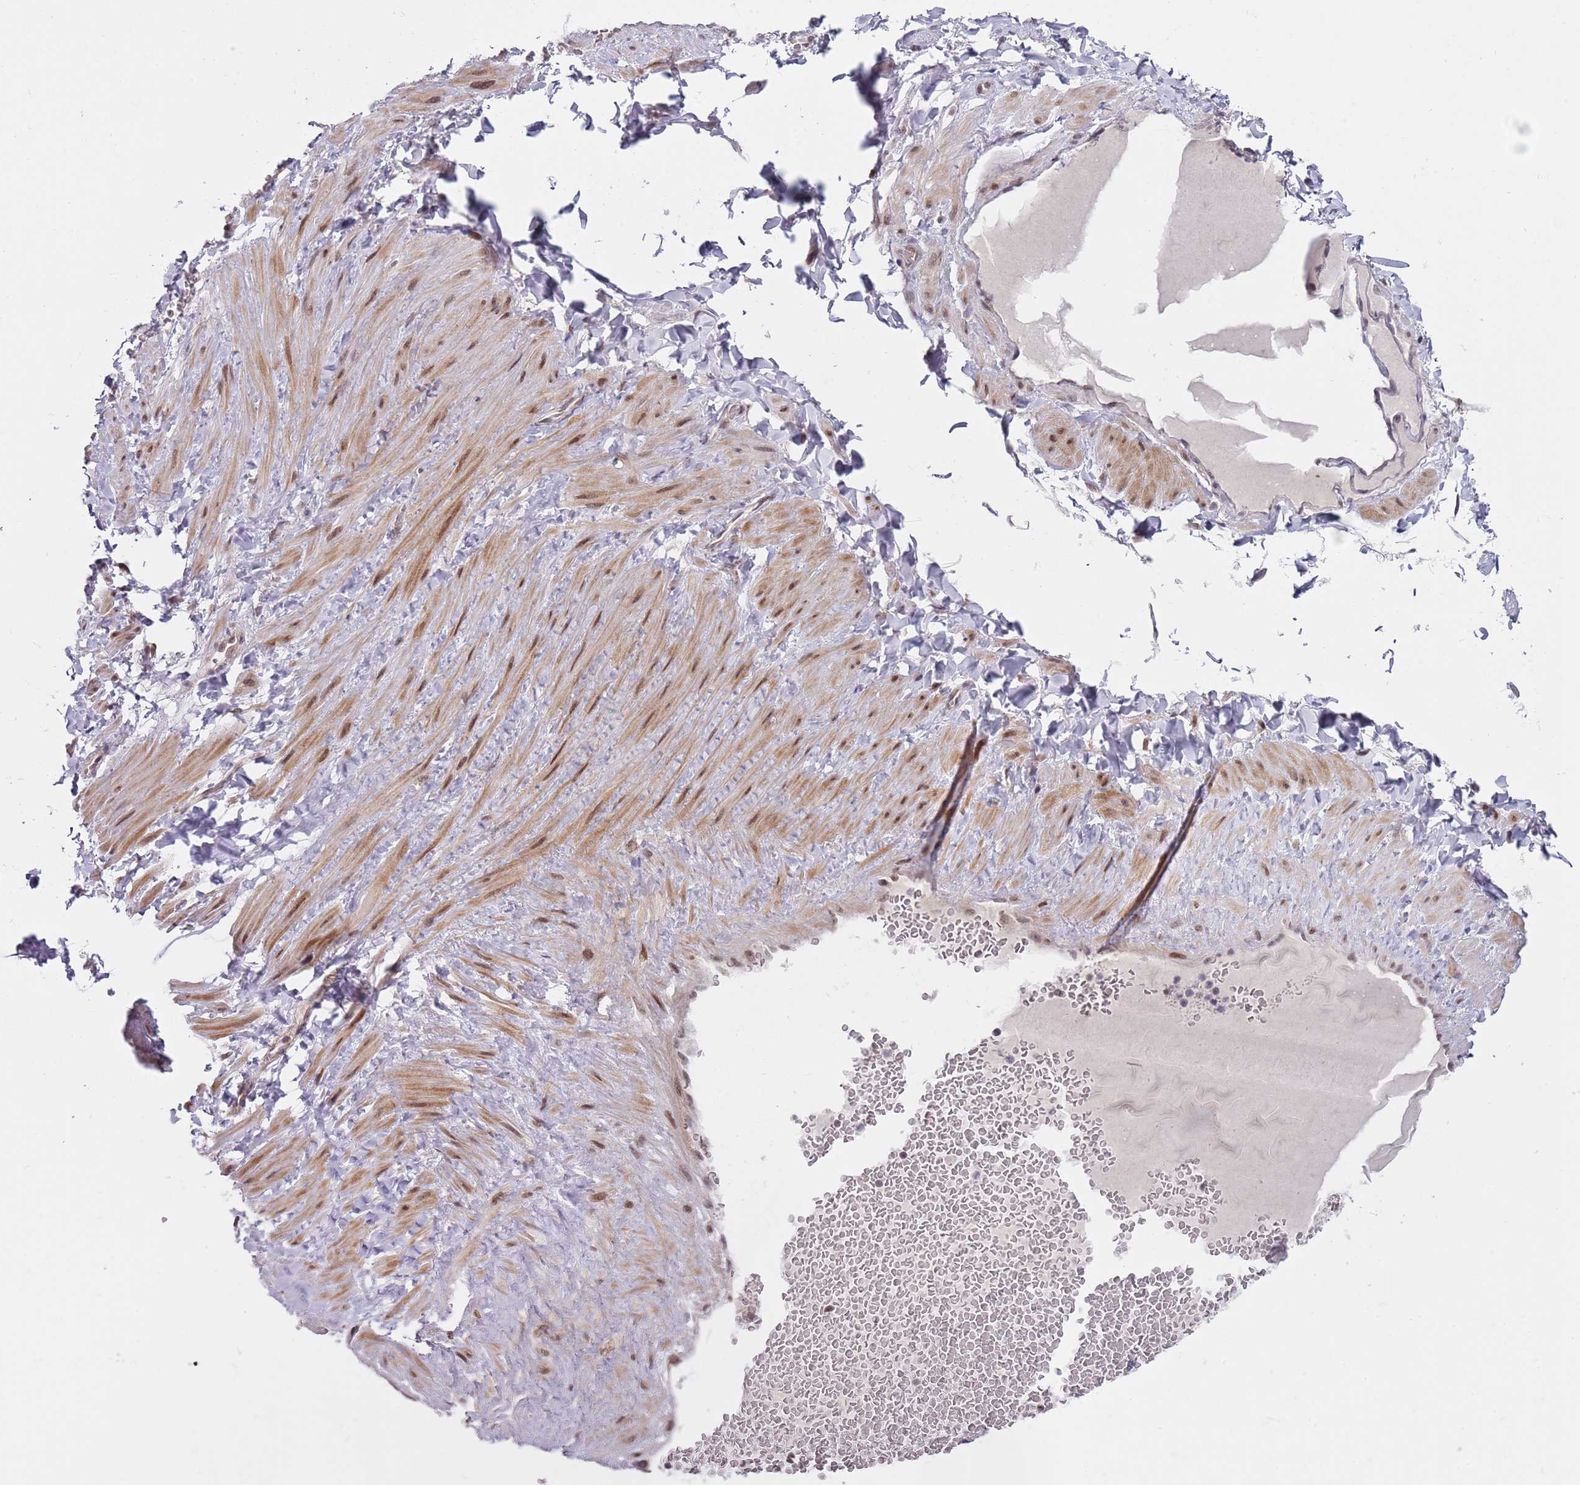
{"staining": {"intensity": "negative", "quantity": "none", "location": "none"}, "tissue": "adipose tissue", "cell_type": "Adipocytes", "image_type": "normal", "snomed": [{"axis": "morphology", "description": "Normal tissue, NOS"}, {"axis": "topography", "description": "Soft tissue"}, {"axis": "topography", "description": "Vascular tissue"}], "caption": "DAB (3,3'-diaminobenzidine) immunohistochemical staining of unremarkable human adipose tissue shows no significant expression in adipocytes. (DAB immunohistochemistry with hematoxylin counter stain).", "gene": "SLC25A32", "patient": {"sex": "male", "age": 54}}